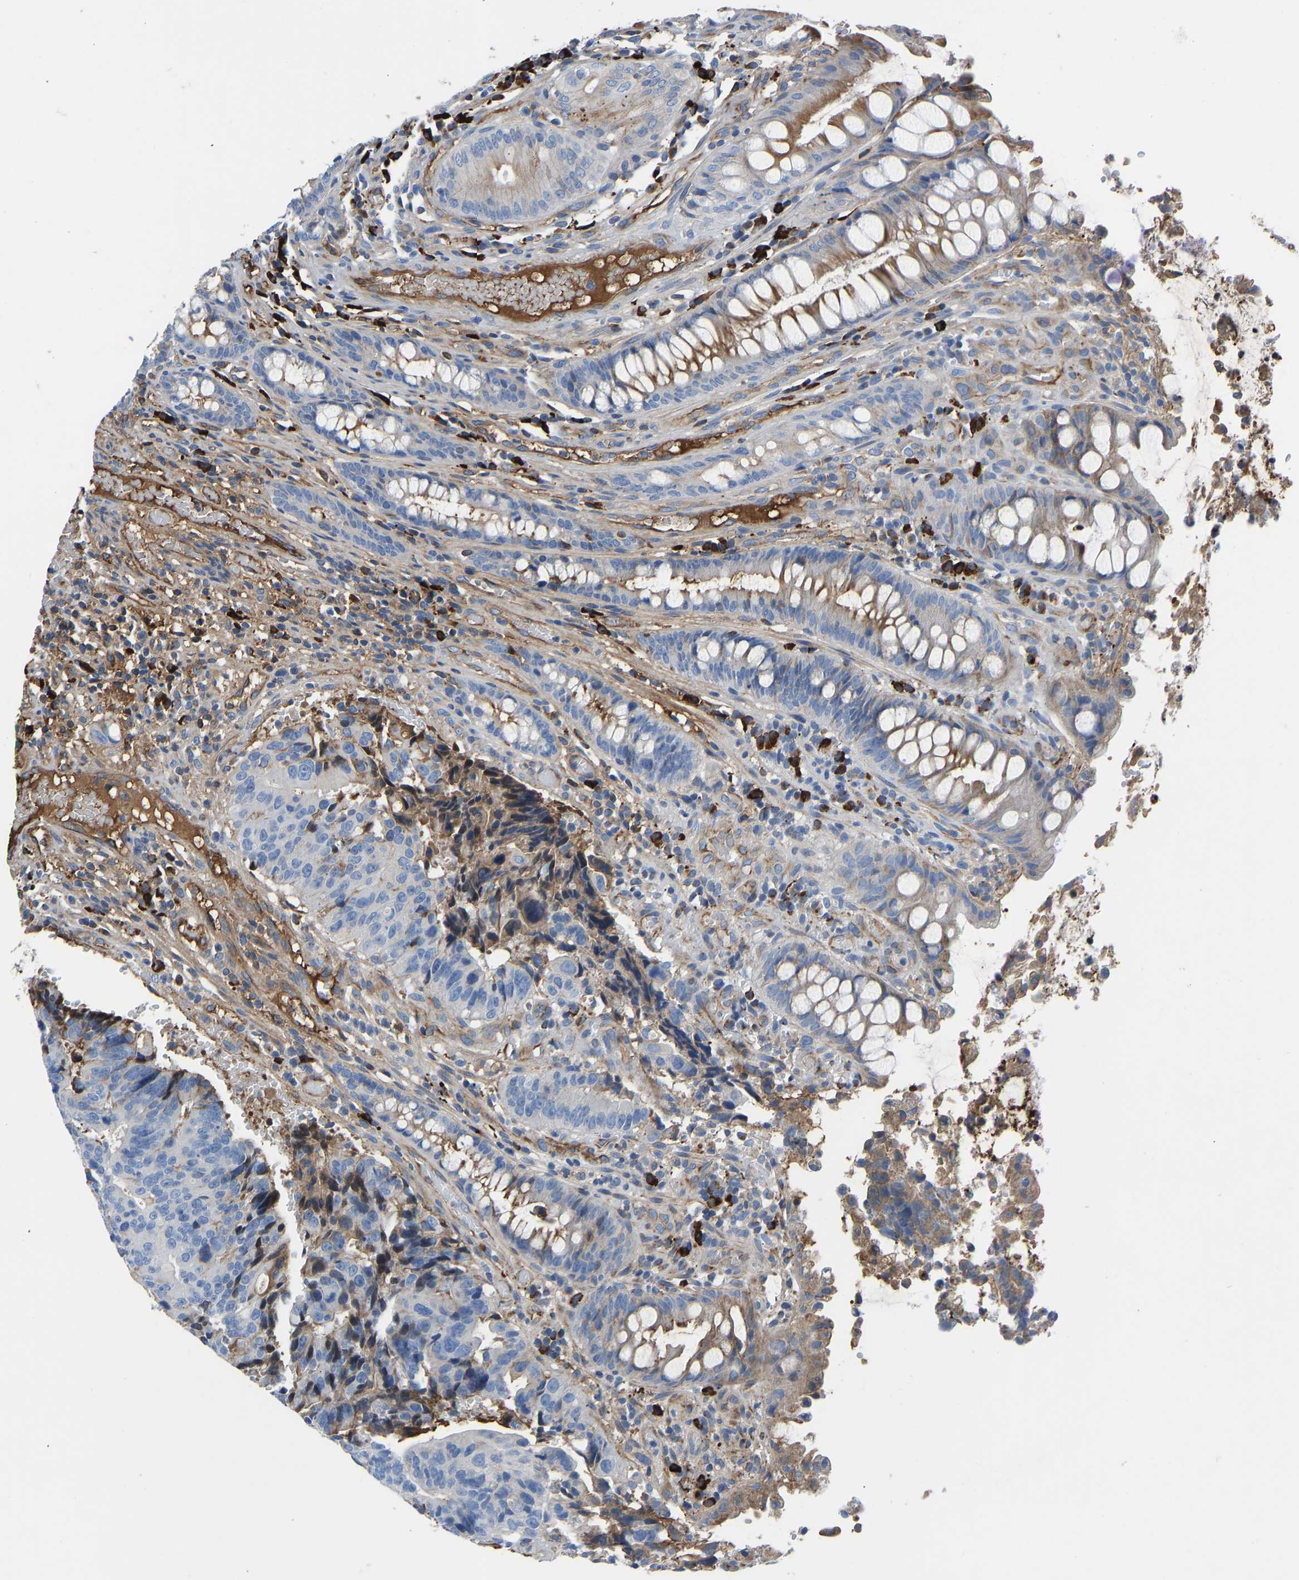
{"staining": {"intensity": "moderate", "quantity": "<25%", "location": "cytoplasmic/membranous"}, "tissue": "colorectal cancer", "cell_type": "Tumor cells", "image_type": "cancer", "snomed": [{"axis": "morphology", "description": "Adenocarcinoma, NOS"}, {"axis": "topography", "description": "Colon"}], "caption": "High-magnification brightfield microscopy of adenocarcinoma (colorectal) stained with DAB (brown) and counterstained with hematoxylin (blue). tumor cells exhibit moderate cytoplasmic/membranous staining is present in approximately<25% of cells.", "gene": "HSPG2", "patient": {"sex": "female", "age": 57}}